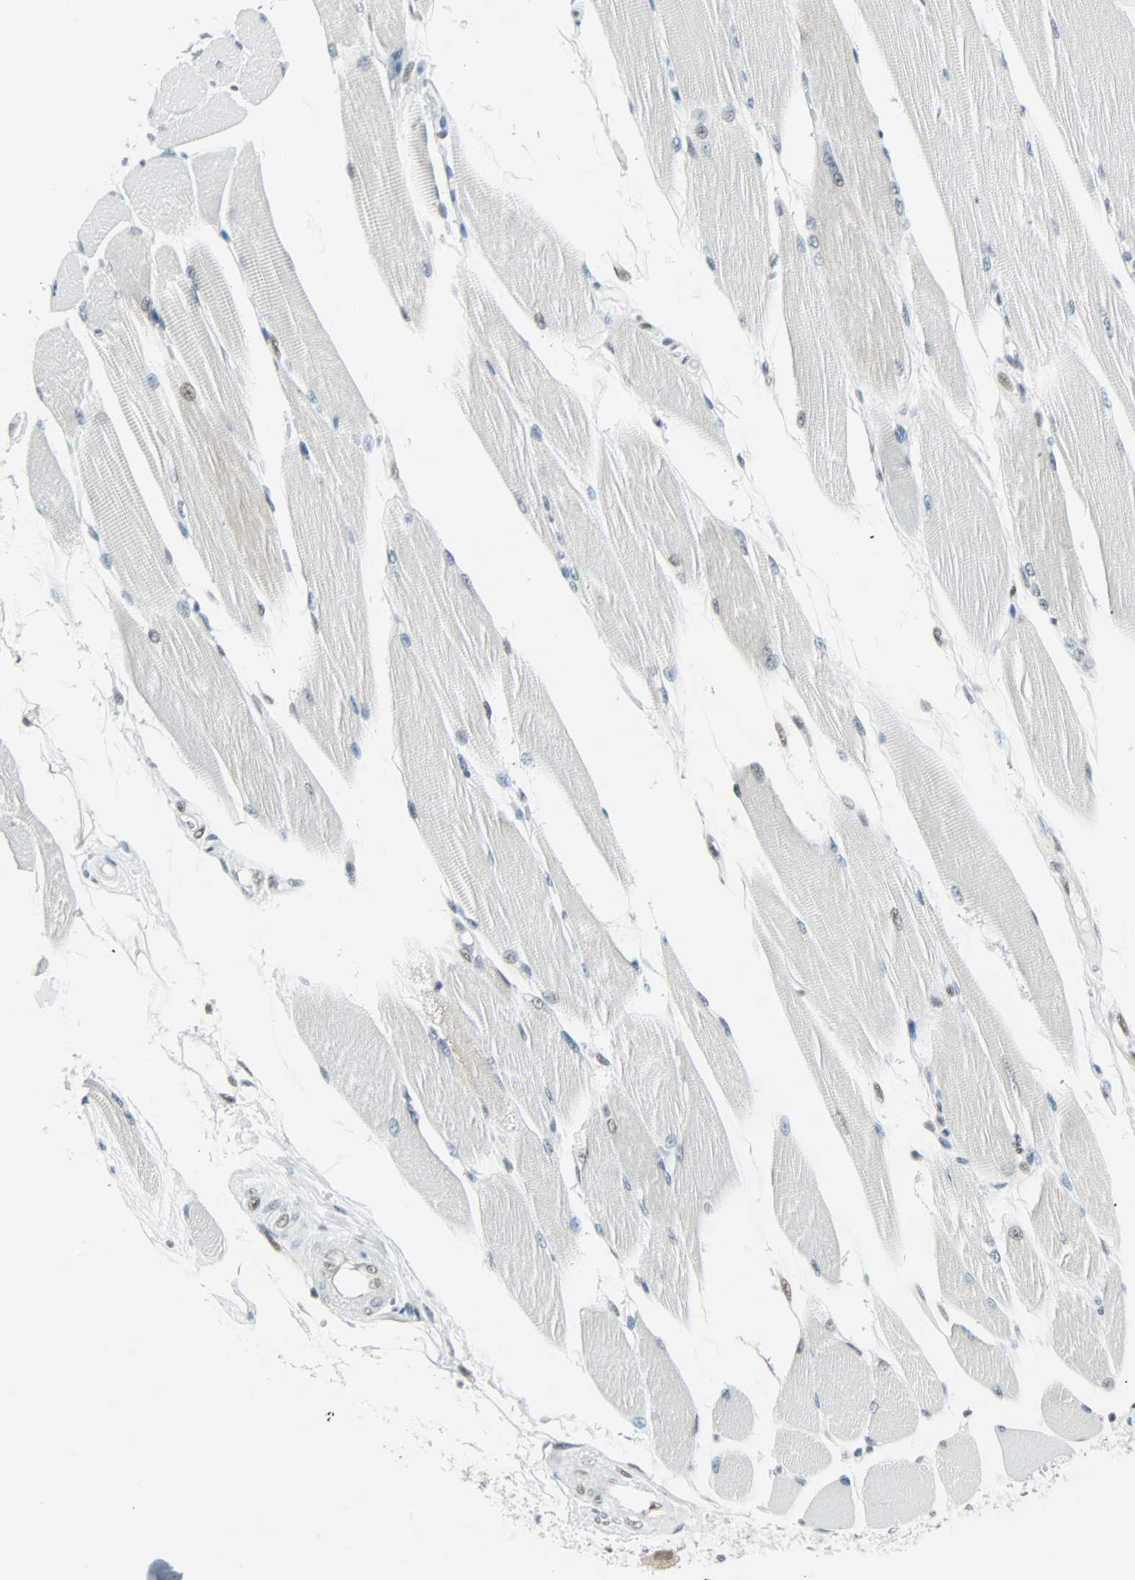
{"staining": {"intensity": "negative", "quantity": "none", "location": "none"}, "tissue": "skeletal muscle", "cell_type": "Myocytes", "image_type": "normal", "snomed": [{"axis": "morphology", "description": "Normal tissue, NOS"}, {"axis": "topography", "description": "Skeletal muscle"}, {"axis": "topography", "description": "Peripheral nerve tissue"}], "caption": "IHC histopathology image of normal skeletal muscle: human skeletal muscle stained with DAB (3,3'-diaminobenzidine) exhibits no significant protein staining in myocytes. Brightfield microscopy of IHC stained with DAB (brown) and hematoxylin (blue), captured at high magnification.", "gene": "NELFE", "patient": {"sex": "female", "age": 84}}